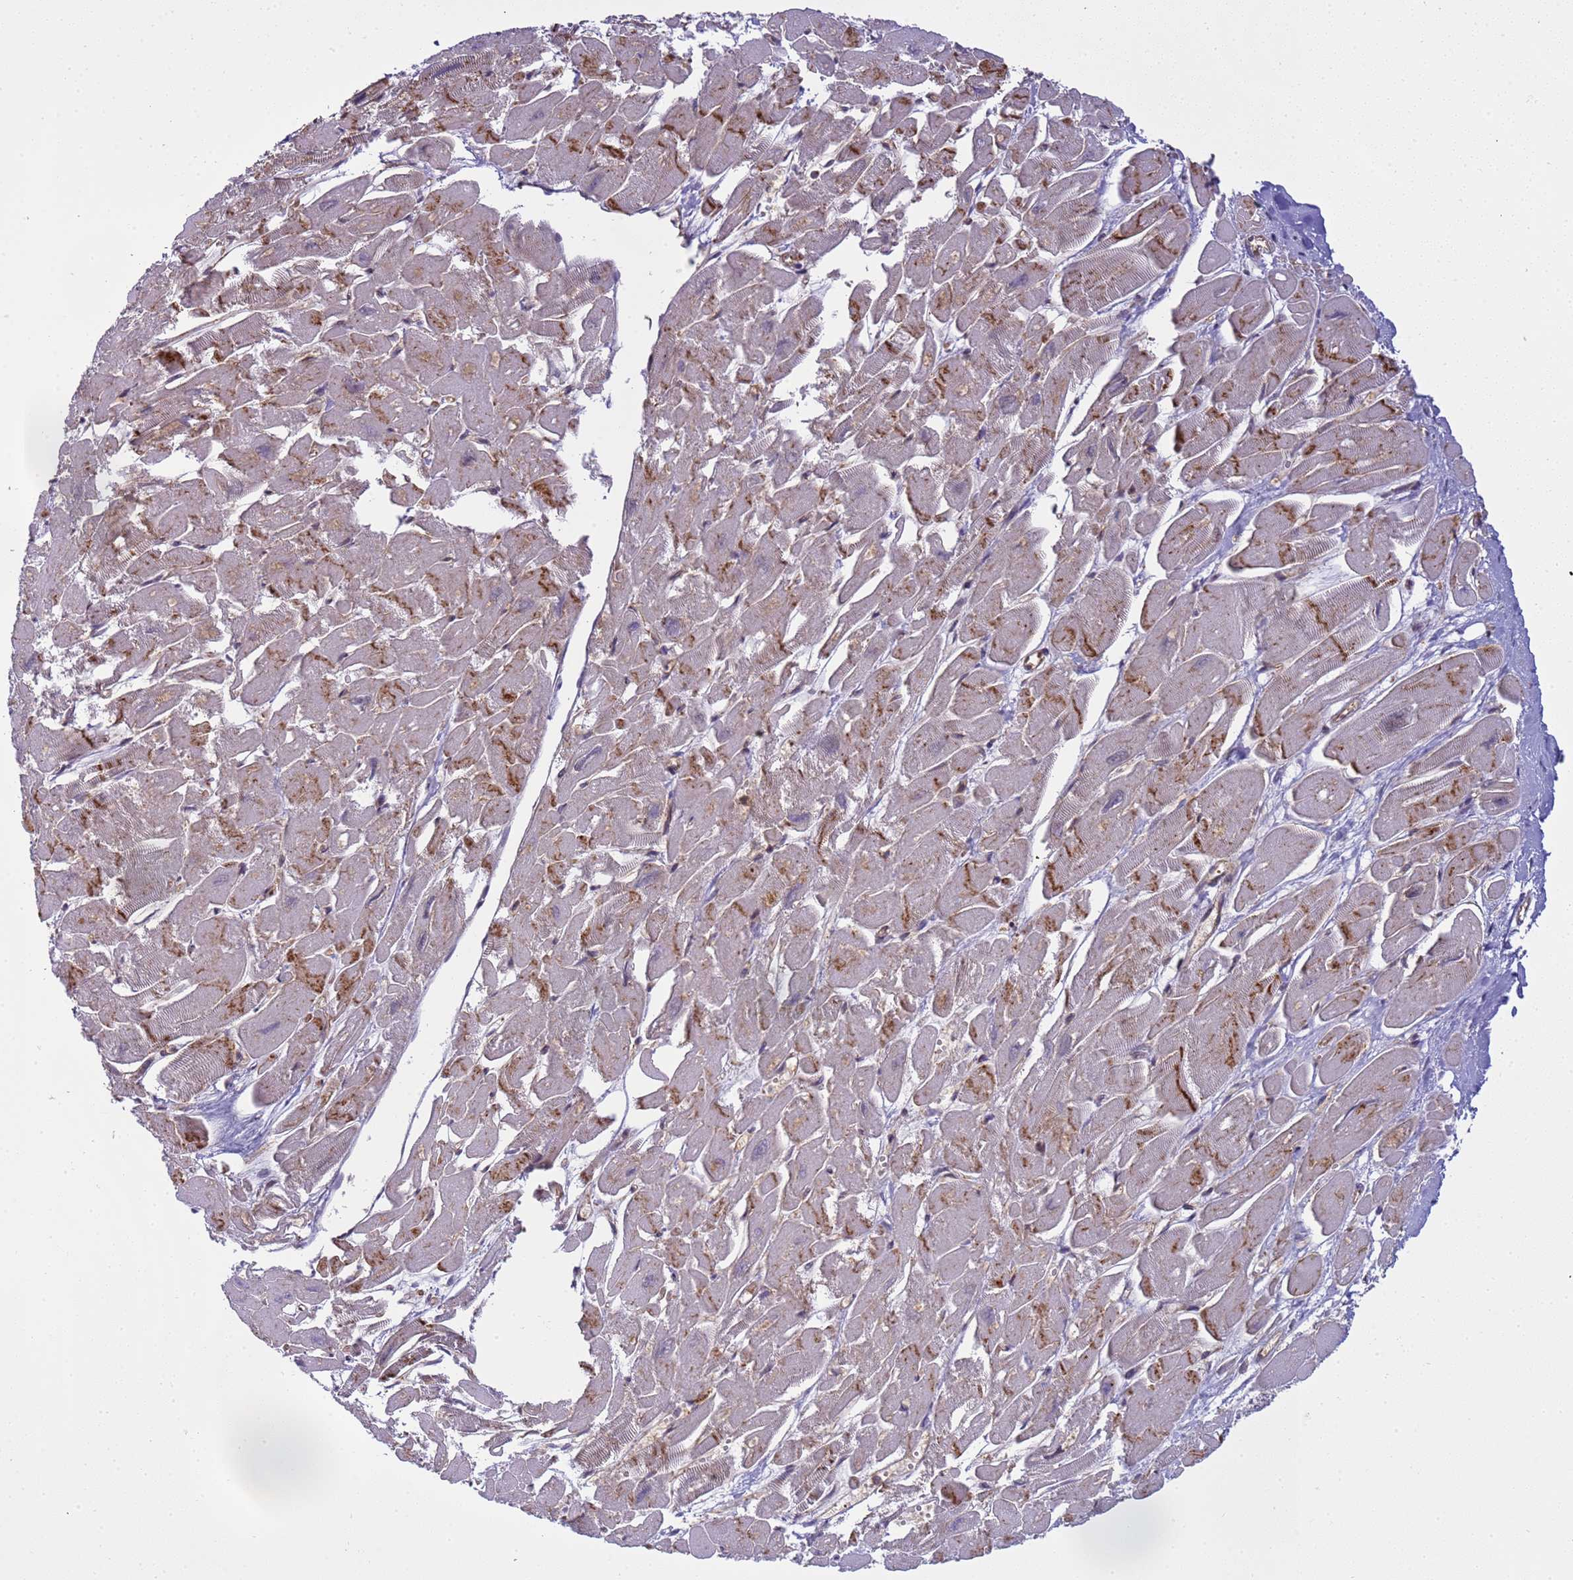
{"staining": {"intensity": "moderate", "quantity": "25%-75%", "location": "cytoplasmic/membranous"}, "tissue": "heart muscle", "cell_type": "Cardiomyocytes", "image_type": "normal", "snomed": [{"axis": "morphology", "description": "Normal tissue, NOS"}, {"axis": "topography", "description": "Heart"}], "caption": "This is an image of IHC staining of unremarkable heart muscle, which shows moderate positivity in the cytoplasmic/membranous of cardiomyocytes.", "gene": "EMC2", "patient": {"sex": "male", "age": 54}}